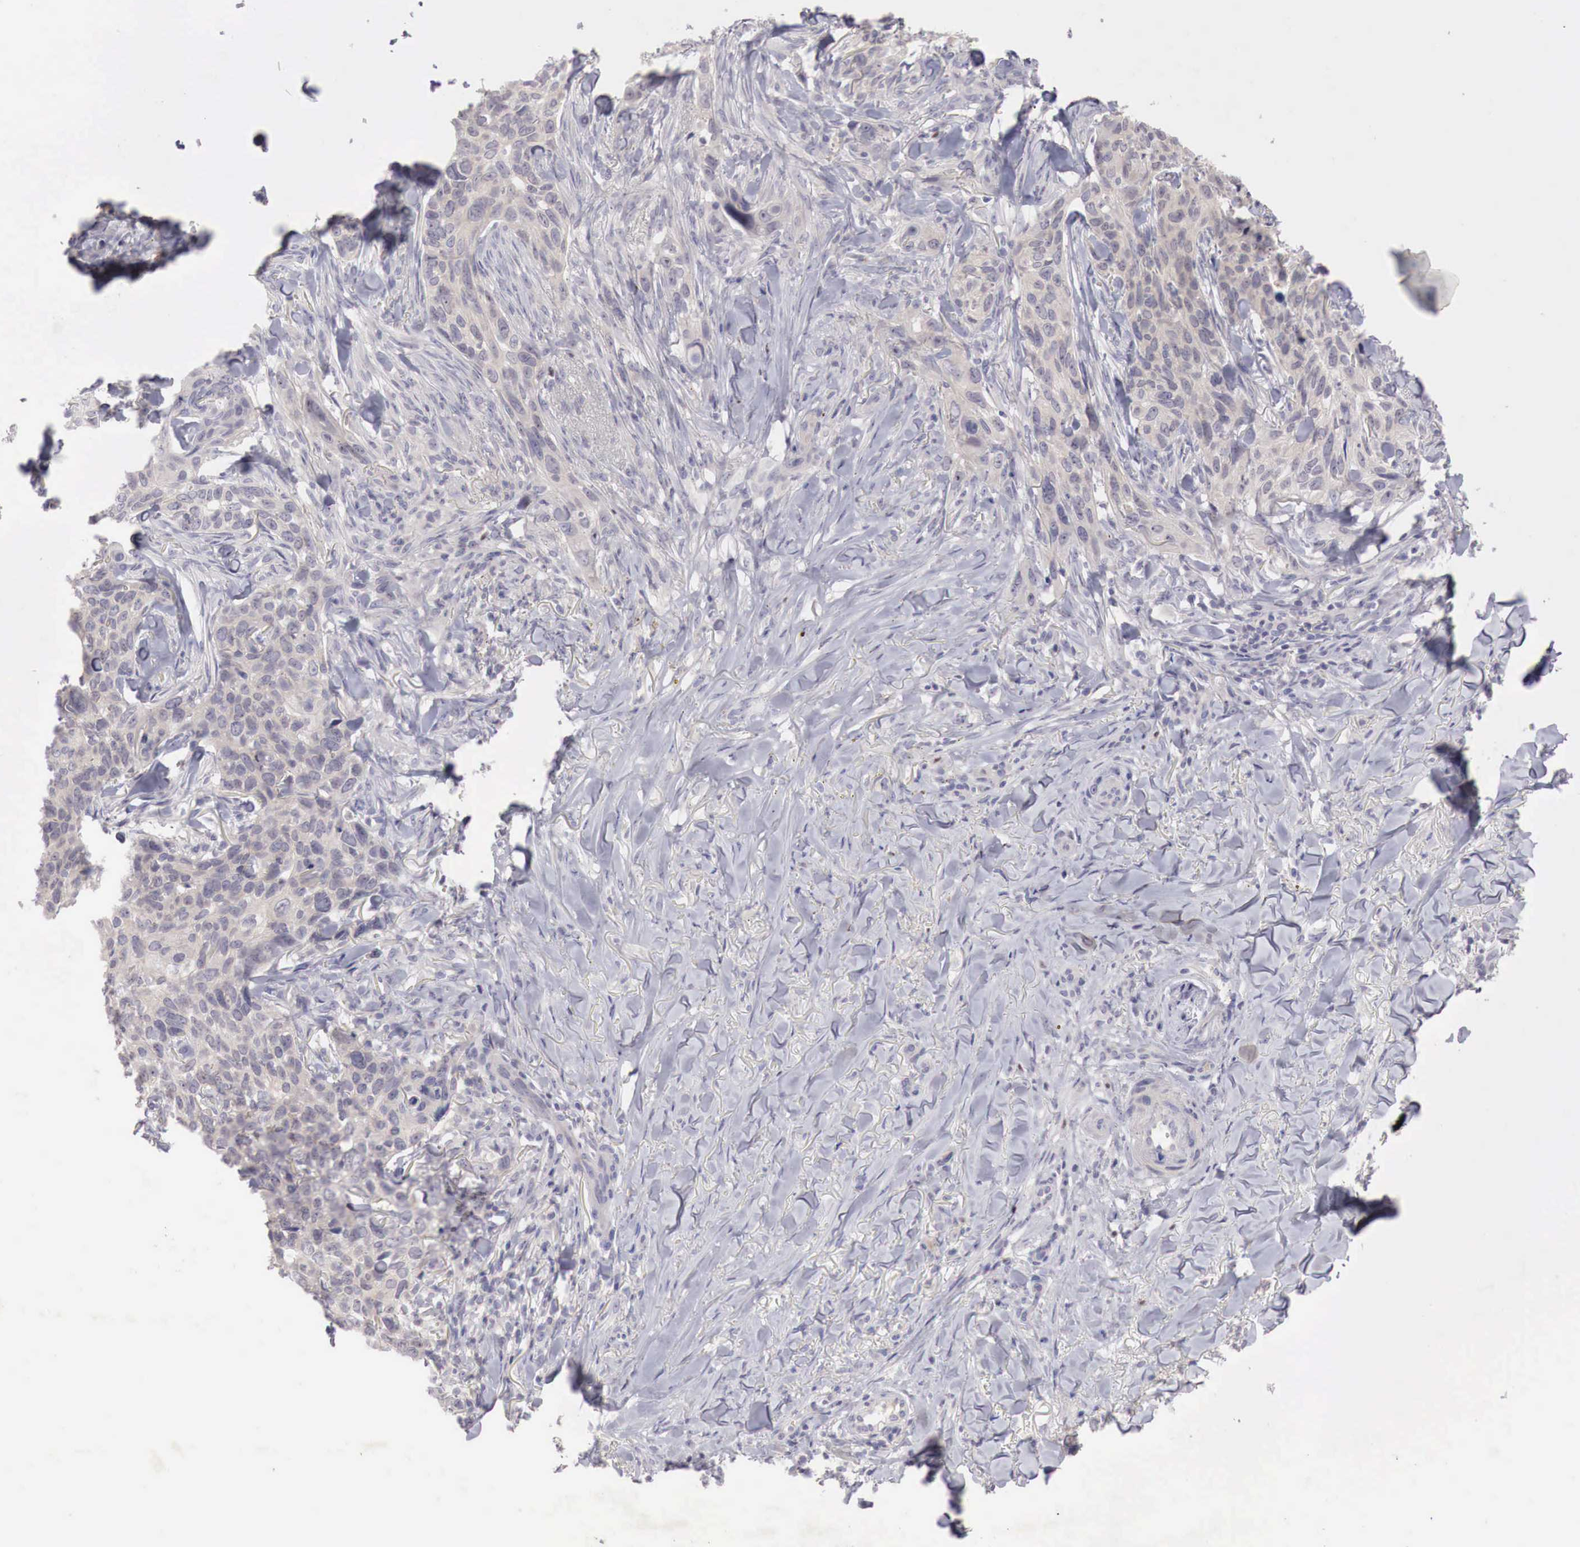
{"staining": {"intensity": "negative", "quantity": "none", "location": "none"}, "tissue": "skin cancer", "cell_type": "Tumor cells", "image_type": "cancer", "snomed": [{"axis": "morphology", "description": "Normal tissue, NOS"}, {"axis": "morphology", "description": "Basal cell carcinoma"}, {"axis": "topography", "description": "Skin"}], "caption": "DAB (3,3'-diaminobenzidine) immunohistochemical staining of skin cancer (basal cell carcinoma) demonstrates no significant positivity in tumor cells. The staining is performed using DAB (3,3'-diaminobenzidine) brown chromogen with nuclei counter-stained in using hematoxylin.", "gene": "GATA1", "patient": {"sex": "male", "age": 81}}